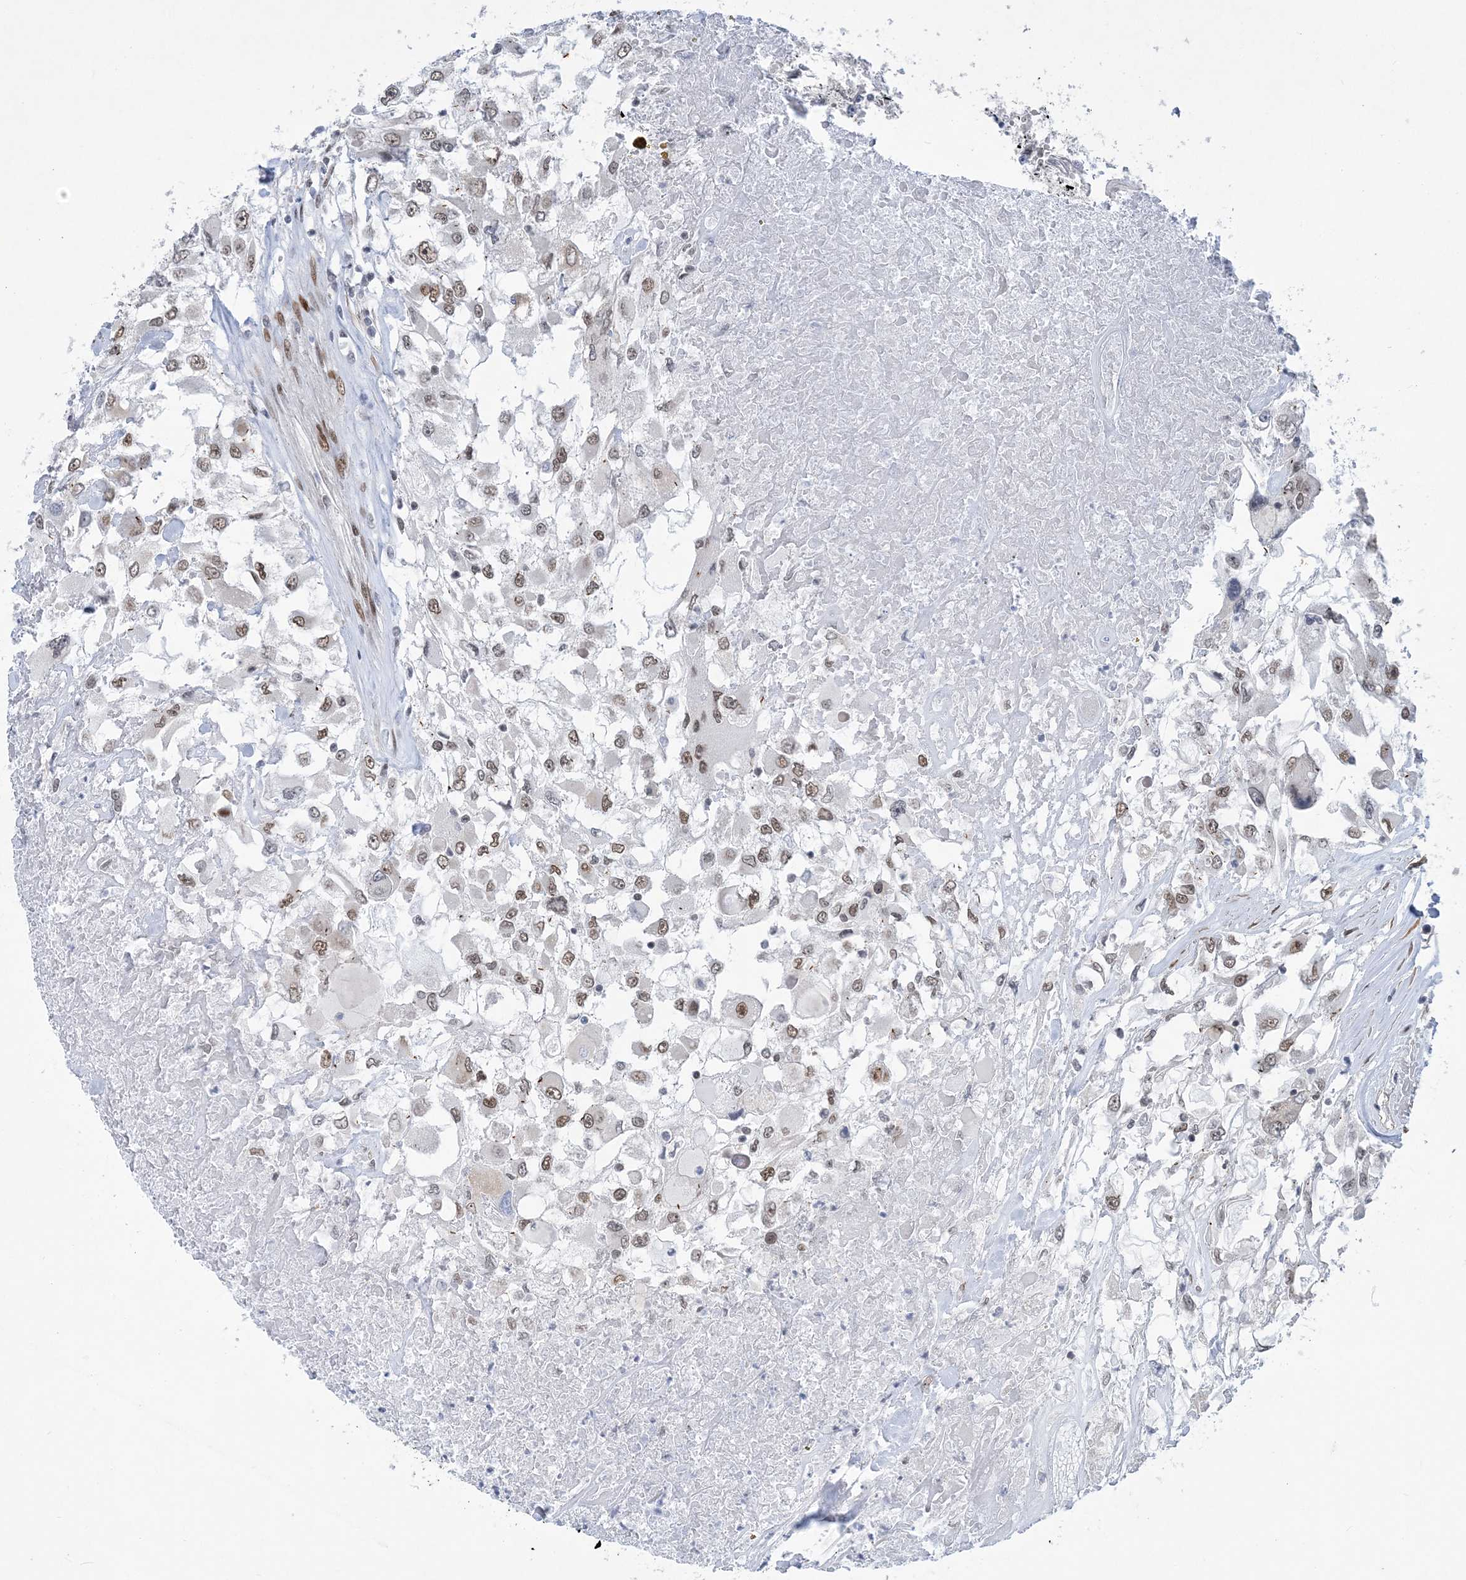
{"staining": {"intensity": "moderate", "quantity": ">75%", "location": "nuclear"}, "tissue": "renal cancer", "cell_type": "Tumor cells", "image_type": "cancer", "snomed": [{"axis": "morphology", "description": "Adenocarcinoma, NOS"}, {"axis": "topography", "description": "Kidney"}], "caption": "This is an image of immunohistochemistry (IHC) staining of adenocarcinoma (renal), which shows moderate positivity in the nuclear of tumor cells.", "gene": "WAC", "patient": {"sex": "female", "age": 52}}